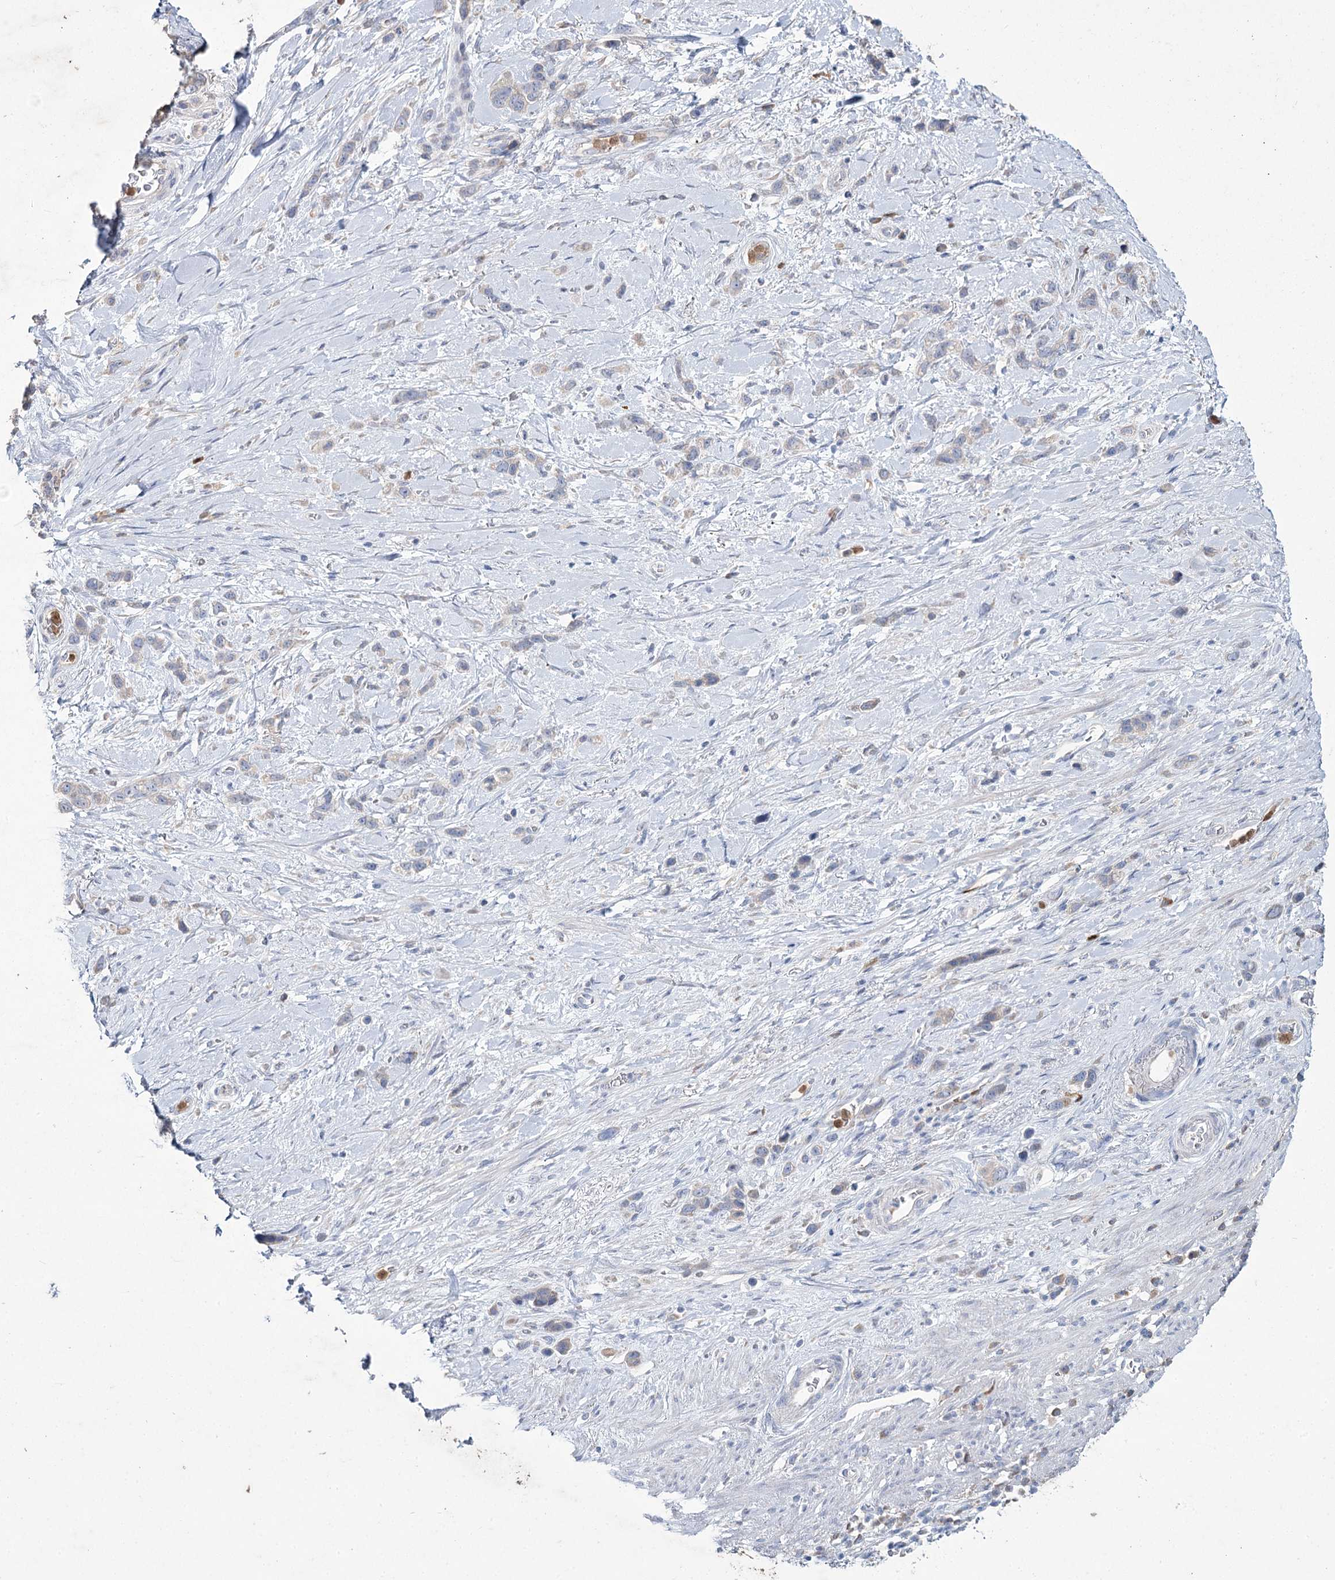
{"staining": {"intensity": "negative", "quantity": "none", "location": "none"}, "tissue": "stomach cancer", "cell_type": "Tumor cells", "image_type": "cancer", "snomed": [{"axis": "morphology", "description": "Adenocarcinoma, NOS"}, {"axis": "morphology", "description": "Adenocarcinoma, High grade"}, {"axis": "topography", "description": "Stomach, upper"}, {"axis": "topography", "description": "Stomach, lower"}], "caption": "Tumor cells show no significant staining in adenocarcinoma (stomach).", "gene": "NIPAL4", "patient": {"sex": "female", "age": 65}}